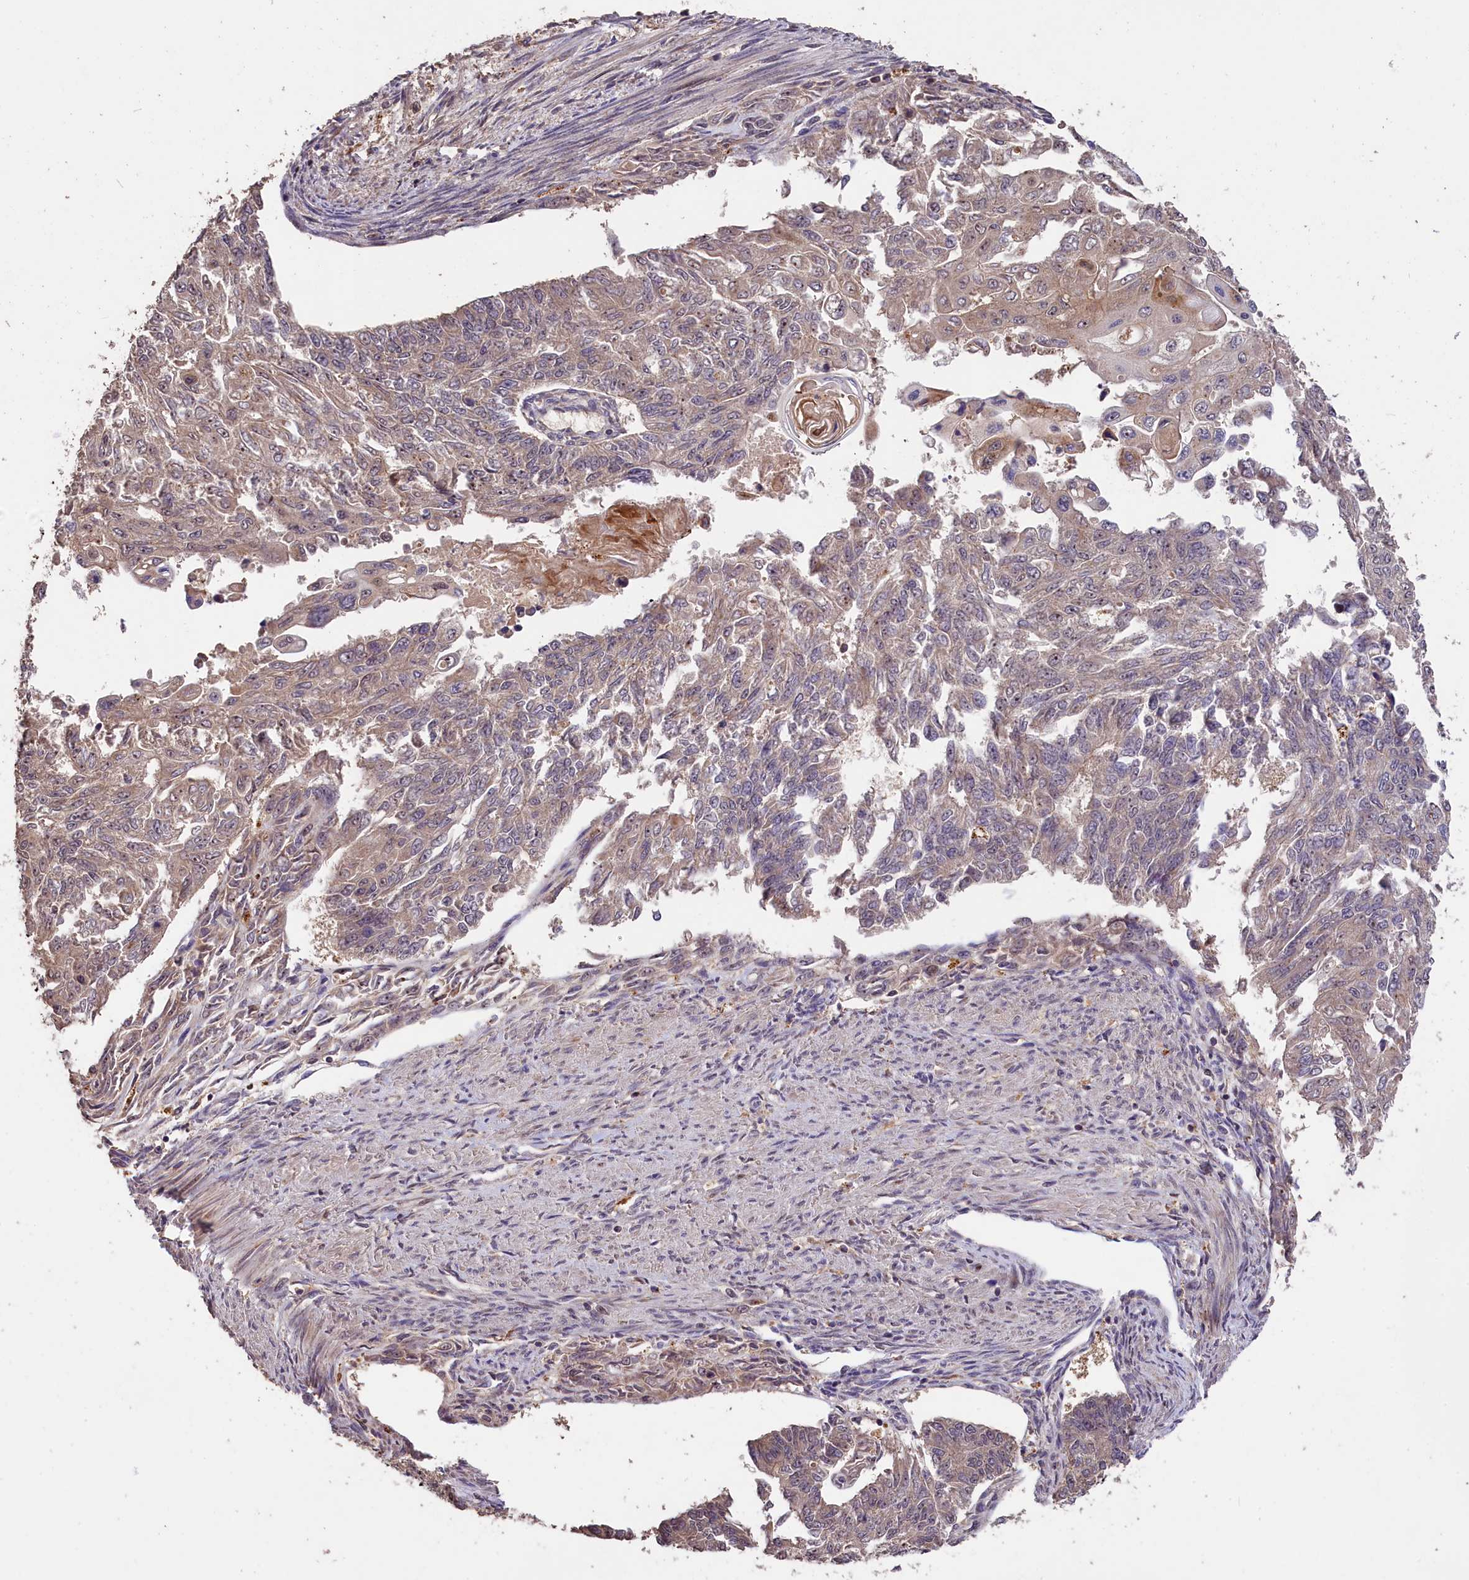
{"staining": {"intensity": "weak", "quantity": "25%-75%", "location": "cytoplasmic/membranous"}, "tissue": "endometrial cancer", "cell_type": "Tumor cells", "image_type": "cancer", "snomed": [{"axis": "morphology", "description": "Adenocarcinoma, NOS"}, {"axis": "topography", "description": "Endometrium"}], "caption": "Brown immunohistochemical staining in adenocarcinoma (endometrial) exhibits weak cytoplasmic/membranous expression in about 25%-75% of tumor cells.", "gene": "PHAF1", "patient": {"sex": "female", "age": 32}}